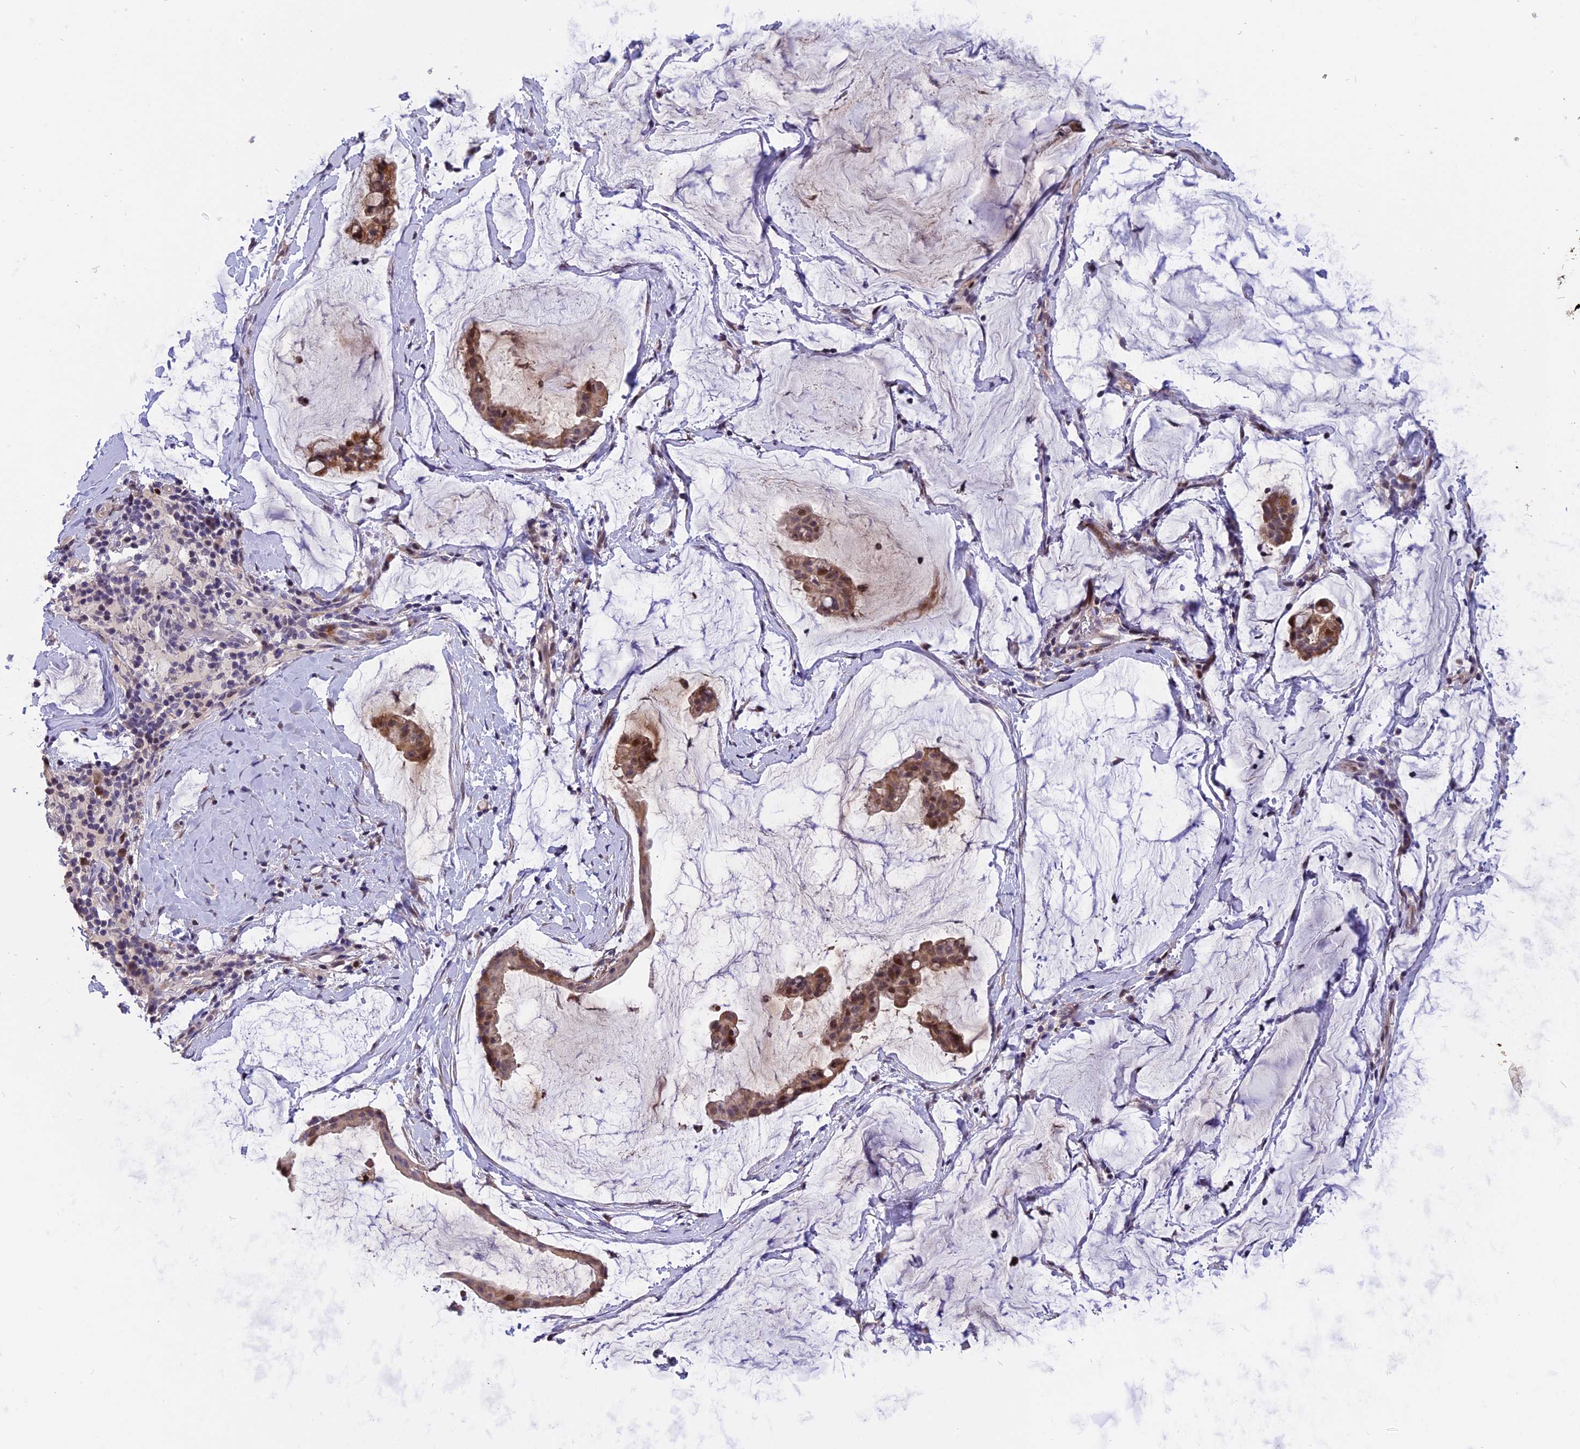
{"staining": {"intensity": "moderate", "quantity": ">75%", "location": "cytoplasmic/membranous,nuclear"}, "tissue": "ovarian cancer", "cell_type": "Tumor cells", "image_type": "cancer", "snomed": [{"axis": "morphology", "description": "Cystadenocarcinoma, mucinous, NOS"}, {"axis": "topography", "description": "Ovary"}], "caption": "Ovarian cancer tissue demonstrates moderate cytoplasmic/membranous and nuclear positivity in about >75% of tumor cells The protein is shown in brown color, while the nuclei are stained blue.", "gene": "TMEM263", "patient": {"sex": "female", "age": 73}}